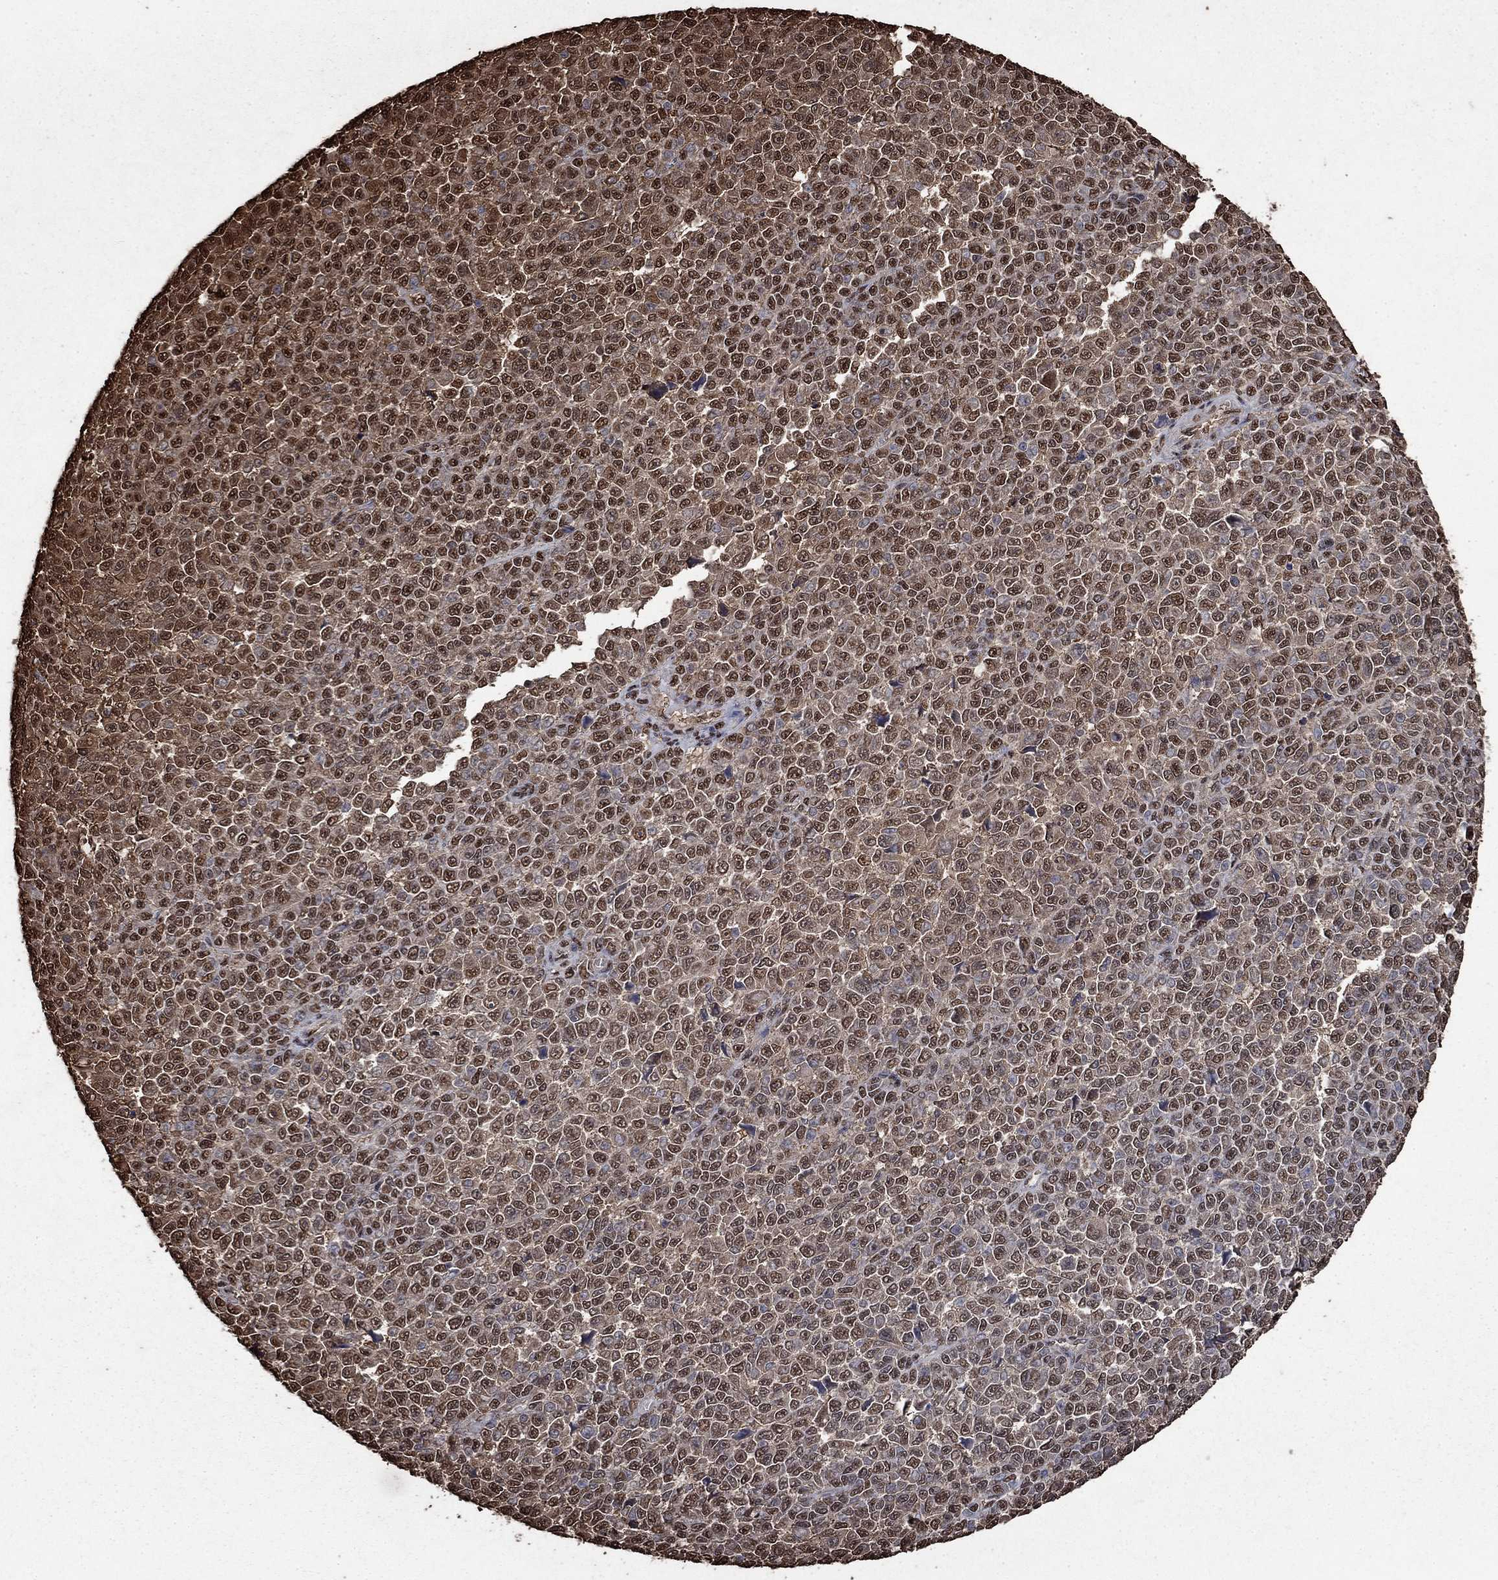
{"staining": {"intensity": "moderate", "quantity": ">75%", "location": "cytoplasmic/membranous,nuclear"}, "tissue": "melanoma", "cell_type": "Tumor cells", "image_type": "cancer", "snomed": [{"axis": "morphology", "description": "Malignant melanoma, NOS"}, {"axis": "topography", "description": "Skin"}], "caption": "Immunohistochemical staining of human malignant melanoma demonstrates medium levels of moderate cytoplasmic/membranous and nuclear protein expression in approximately >75% of tumor cells.", "gene": "GAPDH", "patient": {"sex": "female", "age": 95}}